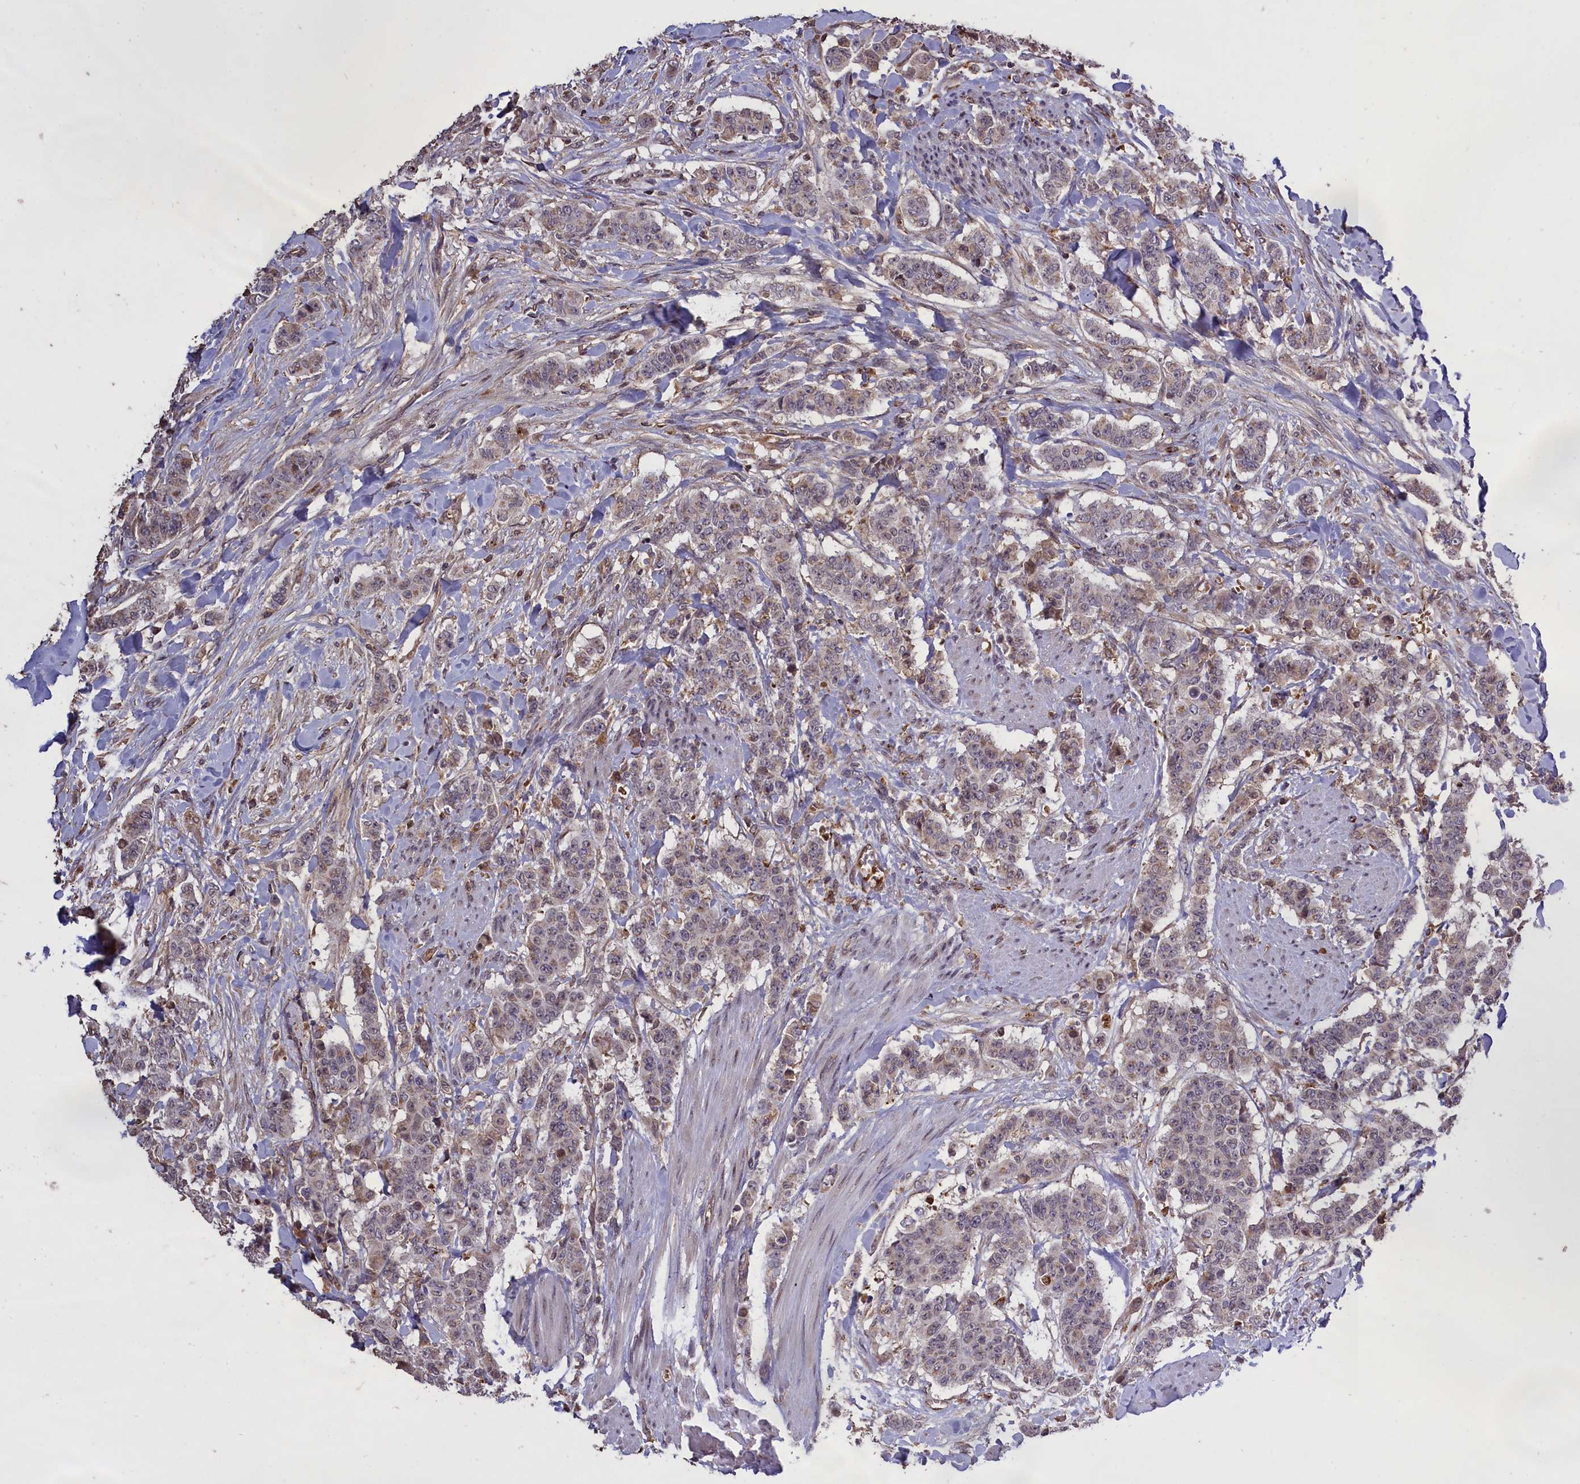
{"staining": {"intensity": "weak", "quantity": "<25%", "location": "nuclear"}, "tissue": "breast cancer", "cell_type": "Tumor cells", "image_type": "cancer", "snomed": [{"axis": "morphology", "description": "Duct carcinoma"}, {"axis": "topography", "description": "Breast"}], "caption": "High power microscopy photomicrograph of an IHC image of invasive ductal carcinoma (breast), revealing no significant positivity in tumor cells.", "gene": "CLRN2", "patient": {"sex": "female", "age": 40}}